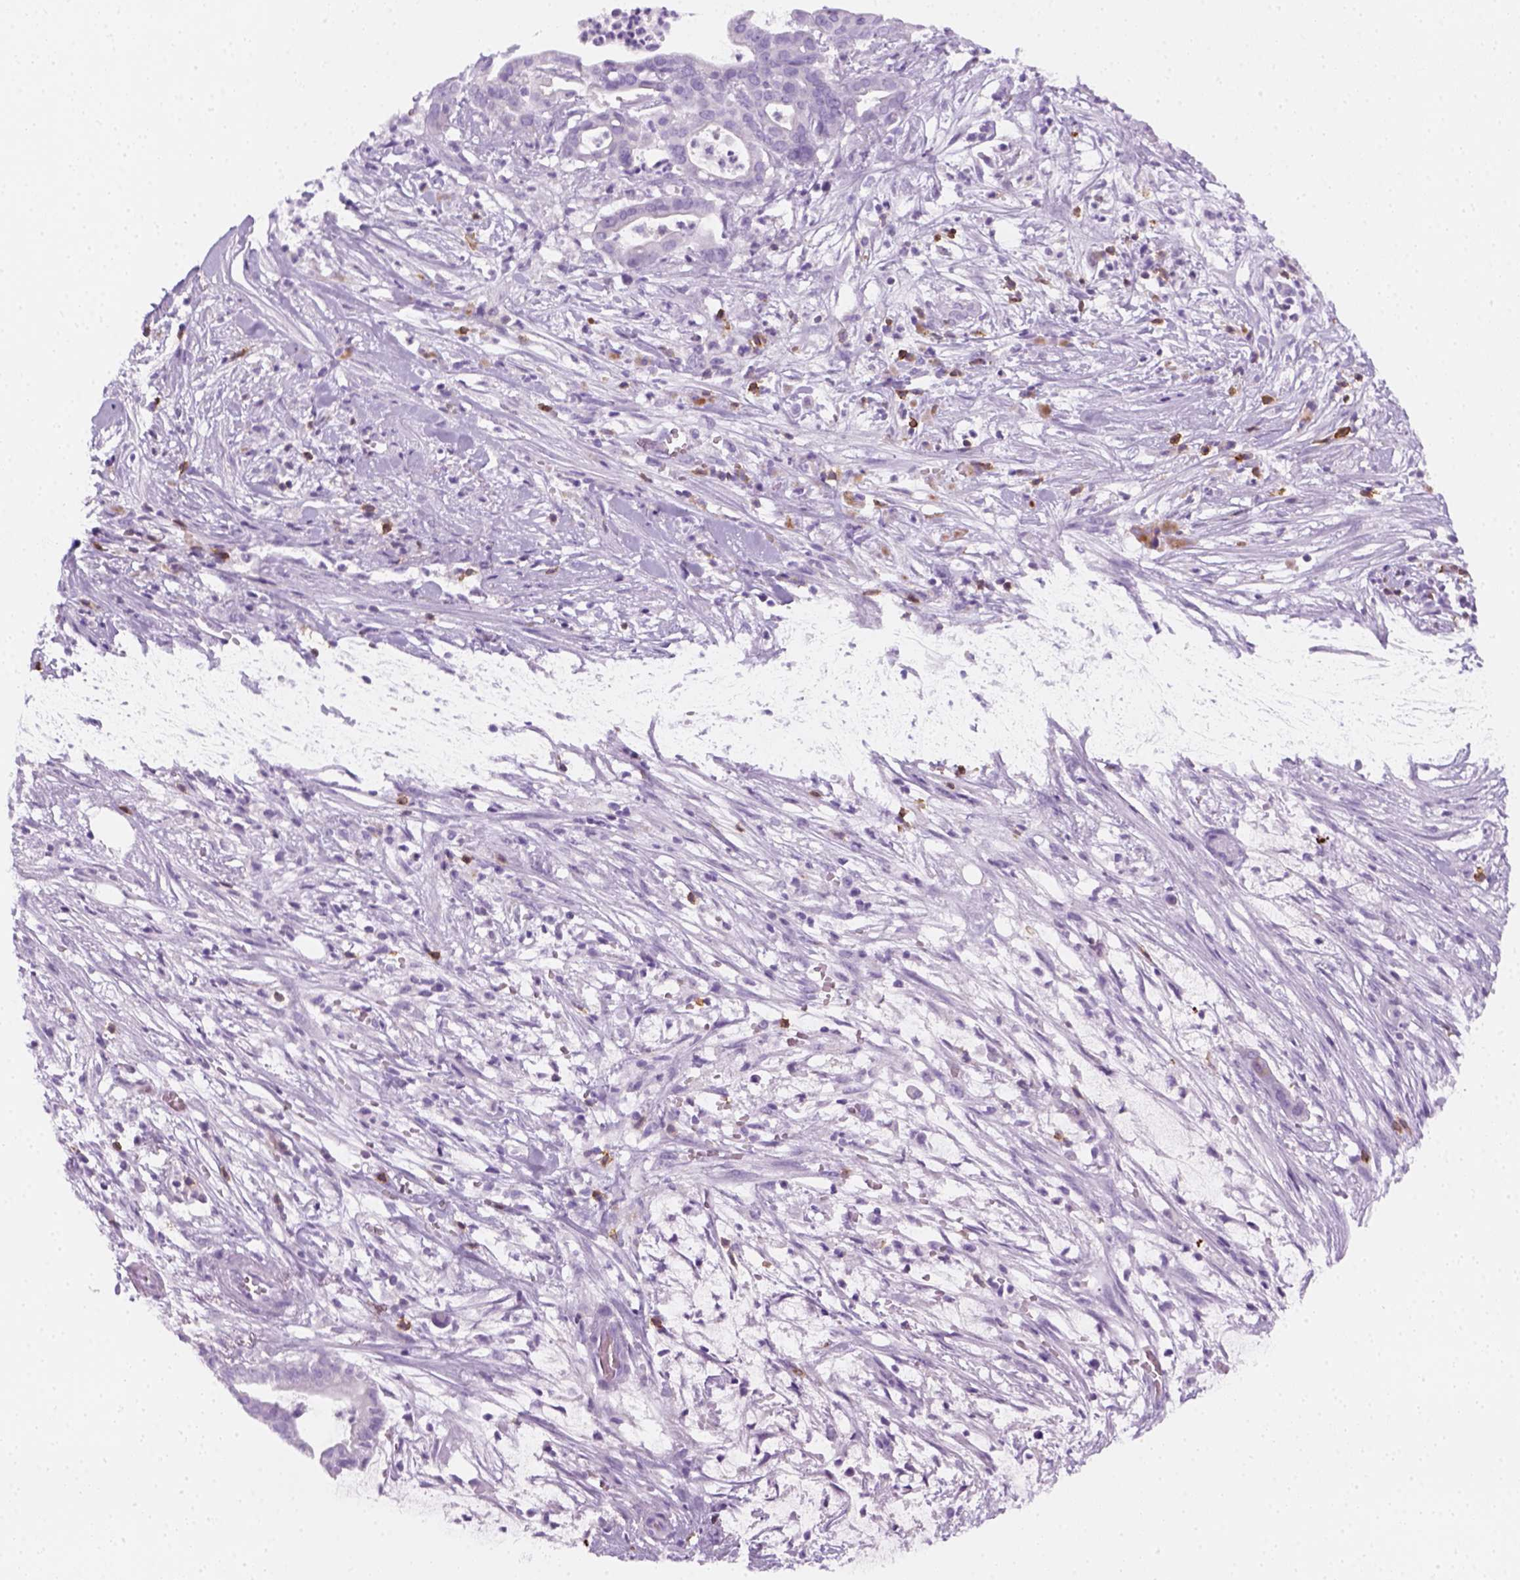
{"staining": {"intensity": "negative", "quantity": "none", "location": "none"}, "tissue": "pancreatic cancer", "cell_type": "Tumor cells", "image_type": "cancer", "snomed": [{"axis": "morphology", "description": "Adenocarcinoma, NOS"}, {"axis": "topography", "description": "Pancreas"}], "caption": "Immunohistochemical staining of human adenocarcinoma (pancreatic) displays no significant staining in tumor cells.", "gene": "AQP3", "patient": {"sex": "male", "age": 61}}